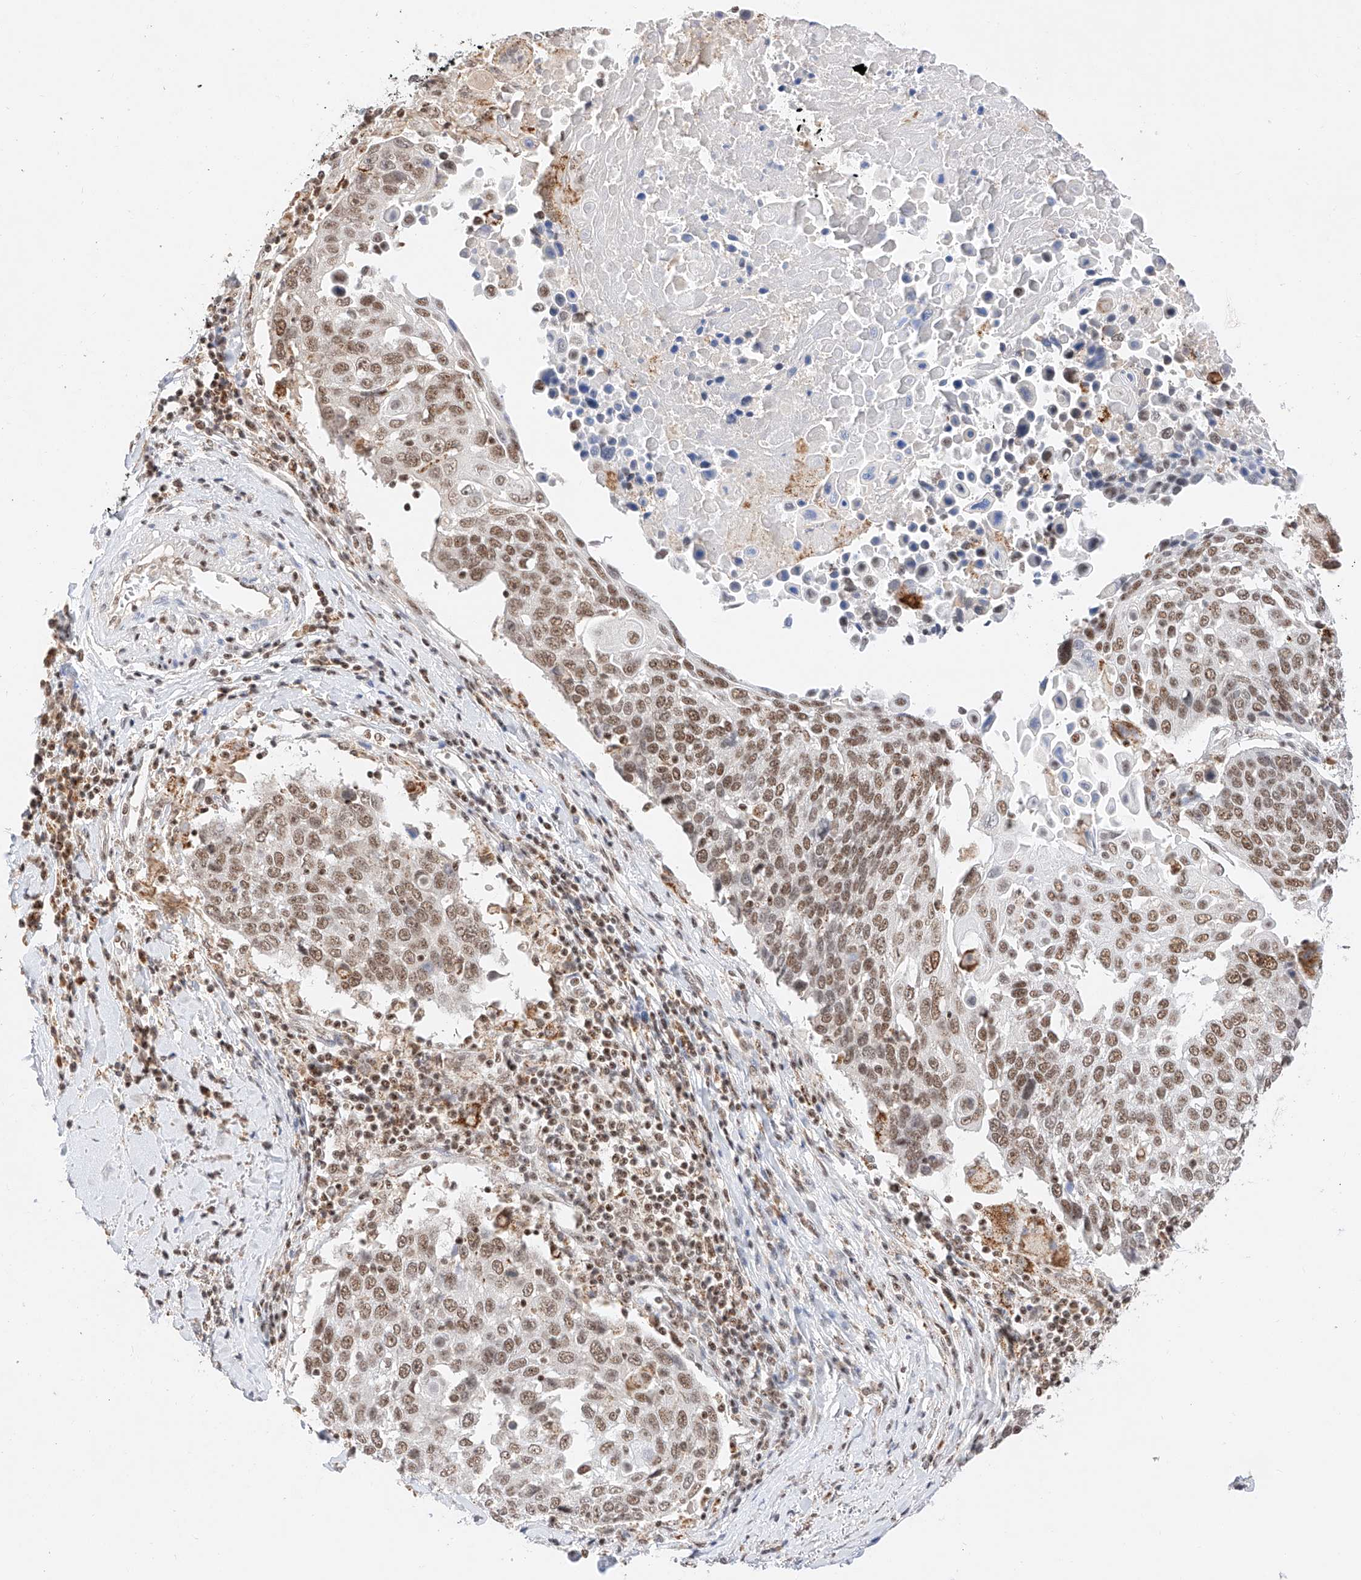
{"staining": {"intensity": "moderate", "quantity": ">75%", "location": "nuclear"}, "tissue": "lung cancer", "cell_type": "Tumor cells", "image_type": "cancer", "snomed": [{"axis": "morphology", "description": "Squamous cell carcinoma, NOS"}, {"axis": "topography", "description": "Lung"}], "caption": "Human lung cancer (squamous cell carcinoma) stained for a protein (brown) shows moderate nuclear positive staining in approximately >75% of tumor cells.", "gene": "NRF1", "patient": {"sex": "male", "age": 66}}